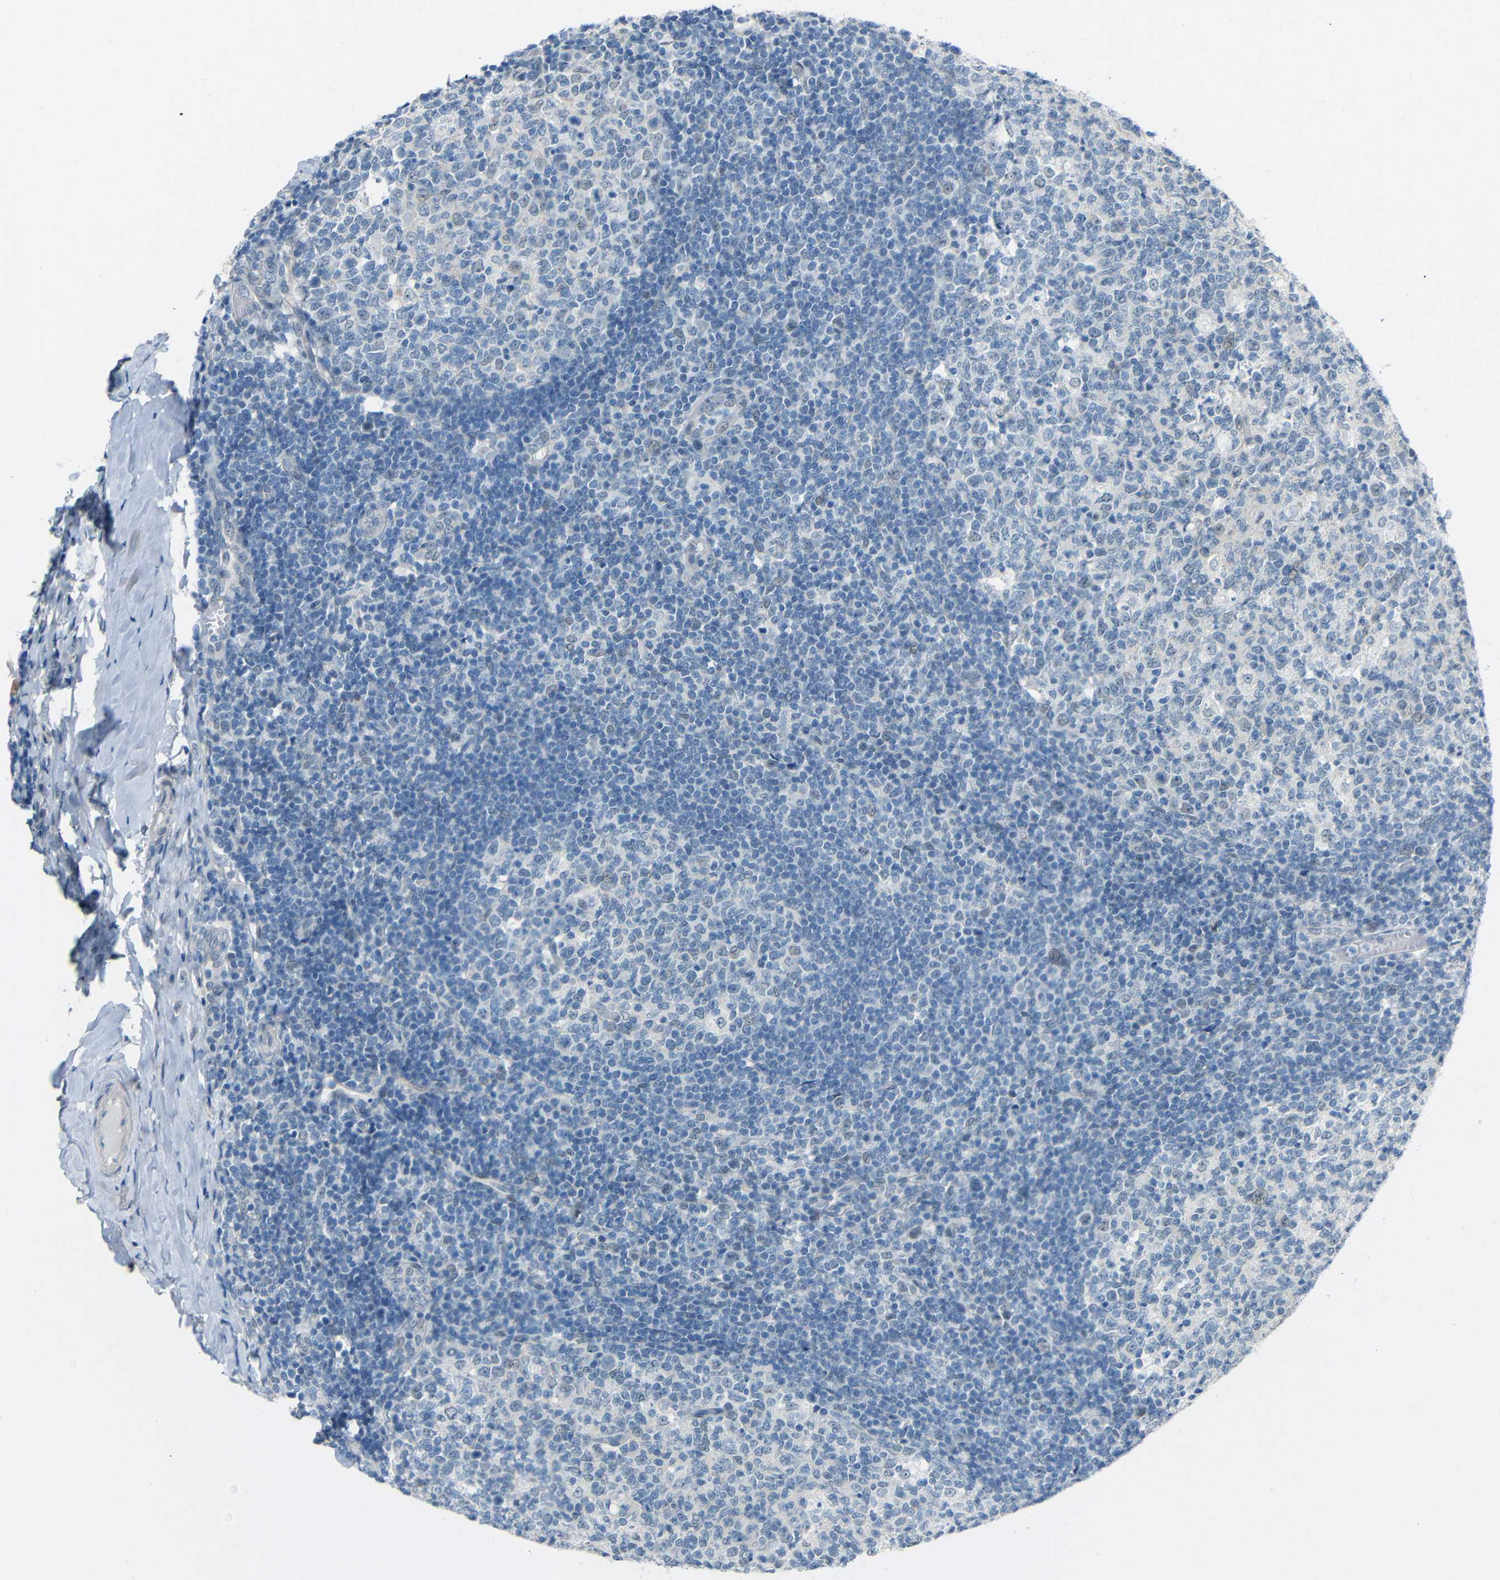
{"staining": {"intensity": "weak", "quantity": "<25%", "location": "nuclear"}, "tissue": "tonsil", "cell_type": "Germinal center cells", "image_type": "normal", "snomed": [{"axis": "morphology", "description": "Normal tissue, NOS"}, {"axis": "topography", "description": "Tonsil"}], "caption": "This is a image of immunohistochemistry (IHC) staining of normal tonsil, which shows no positivity in germinal center cells. (DAB (3,3'-diaminobenzidine) immunohistochemistry (IHC) visualized using brightfield microscopy, high magnification).", "gene": "GPR158", "patient": {"sex": "female", "age": 19}}